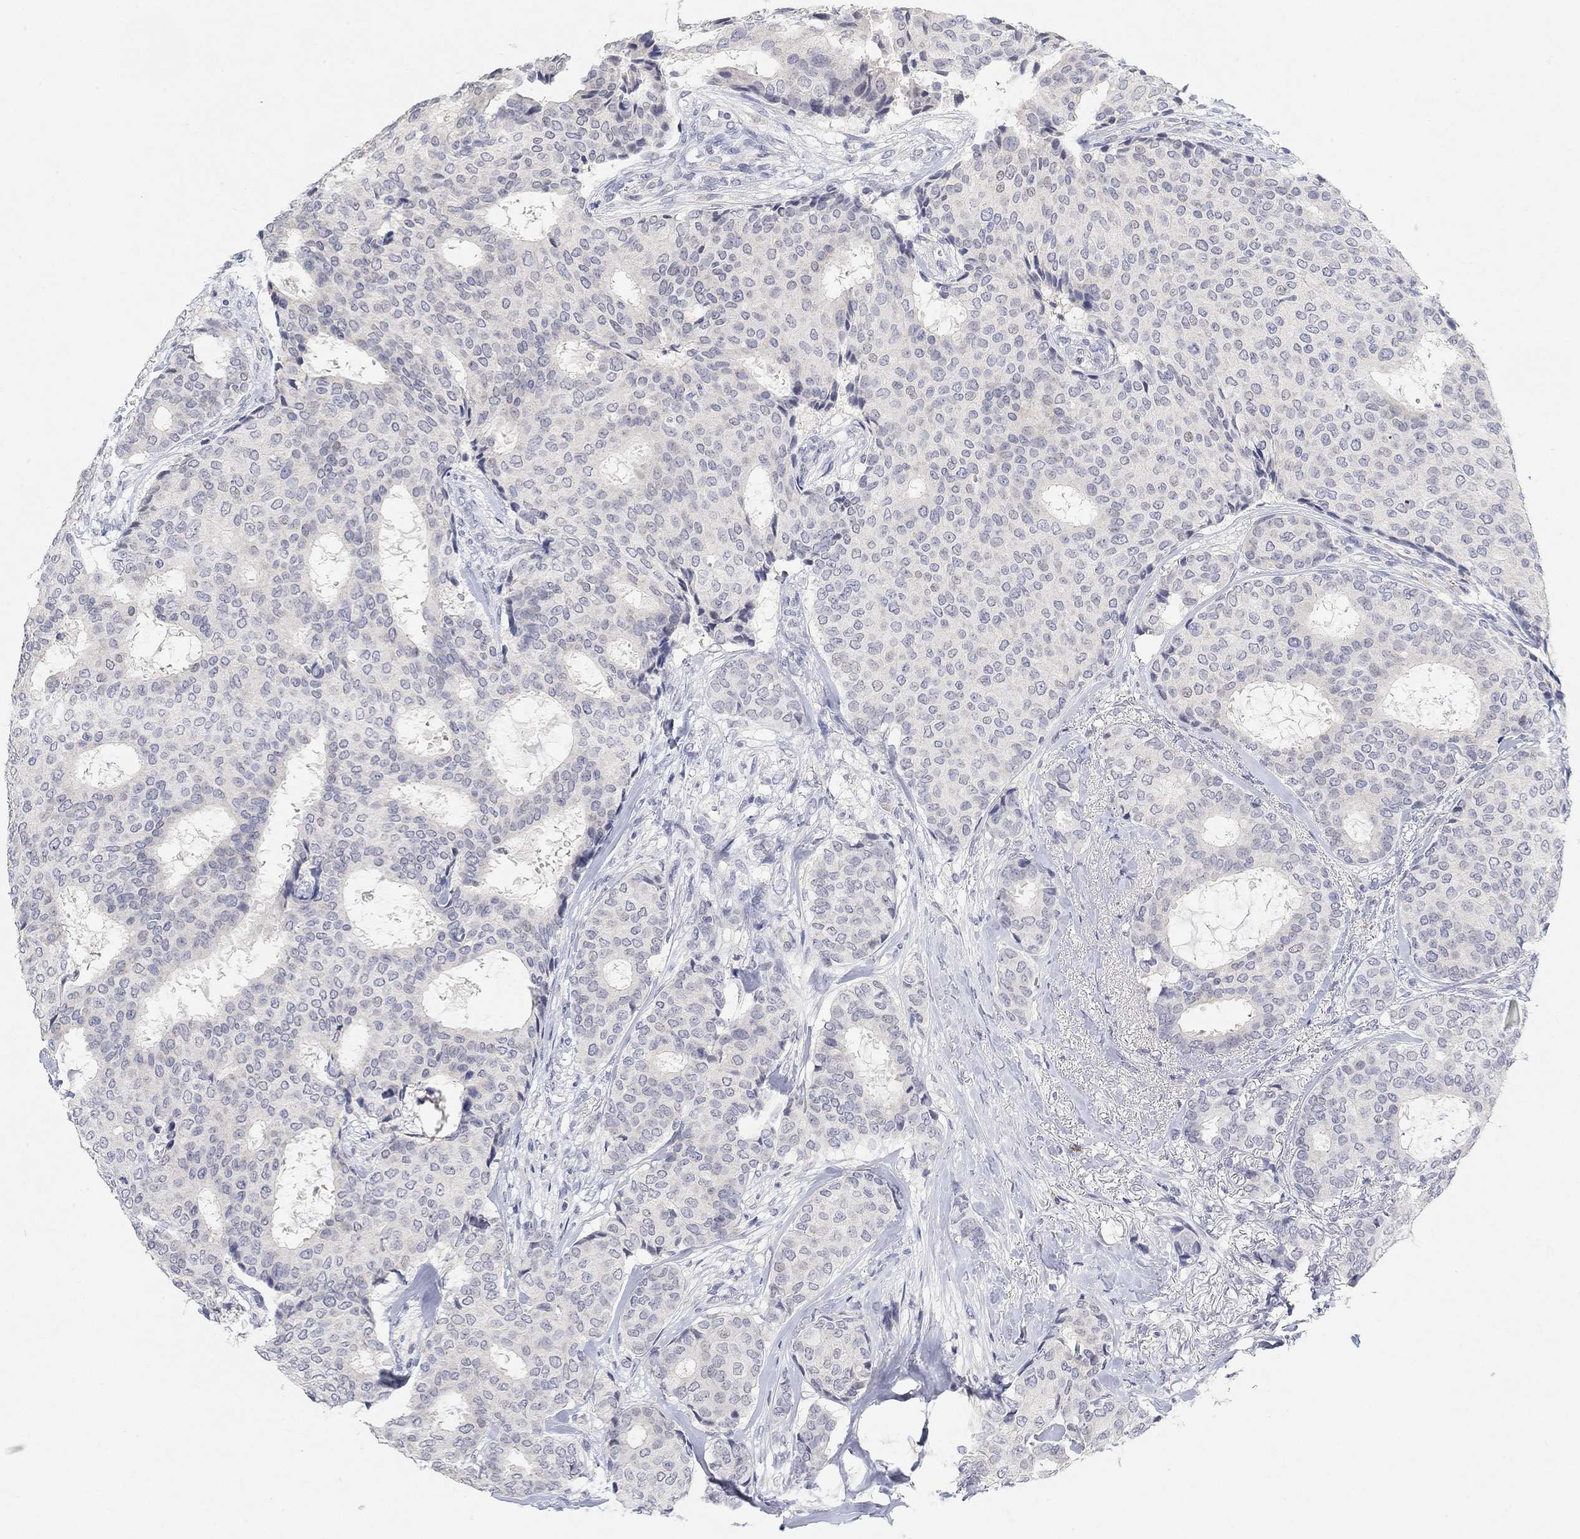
{"staining": {"intensity": "negative", "quantity": "none", "location": "none"}, "tissue": "breast cancer", "cell_type": "Tumor cells", "image_type": "cancer", "snomed": [{"axis": "morphology", "description": "Duct carcinoma"}, {"axis": "topography", "description": "Breast"}], "caption": "An image of human intraductal carcinoma (breast) is negative for staining in tumor cells.", "gene": "VAT1L", "patient": {"sex": "female", "age": 75}}